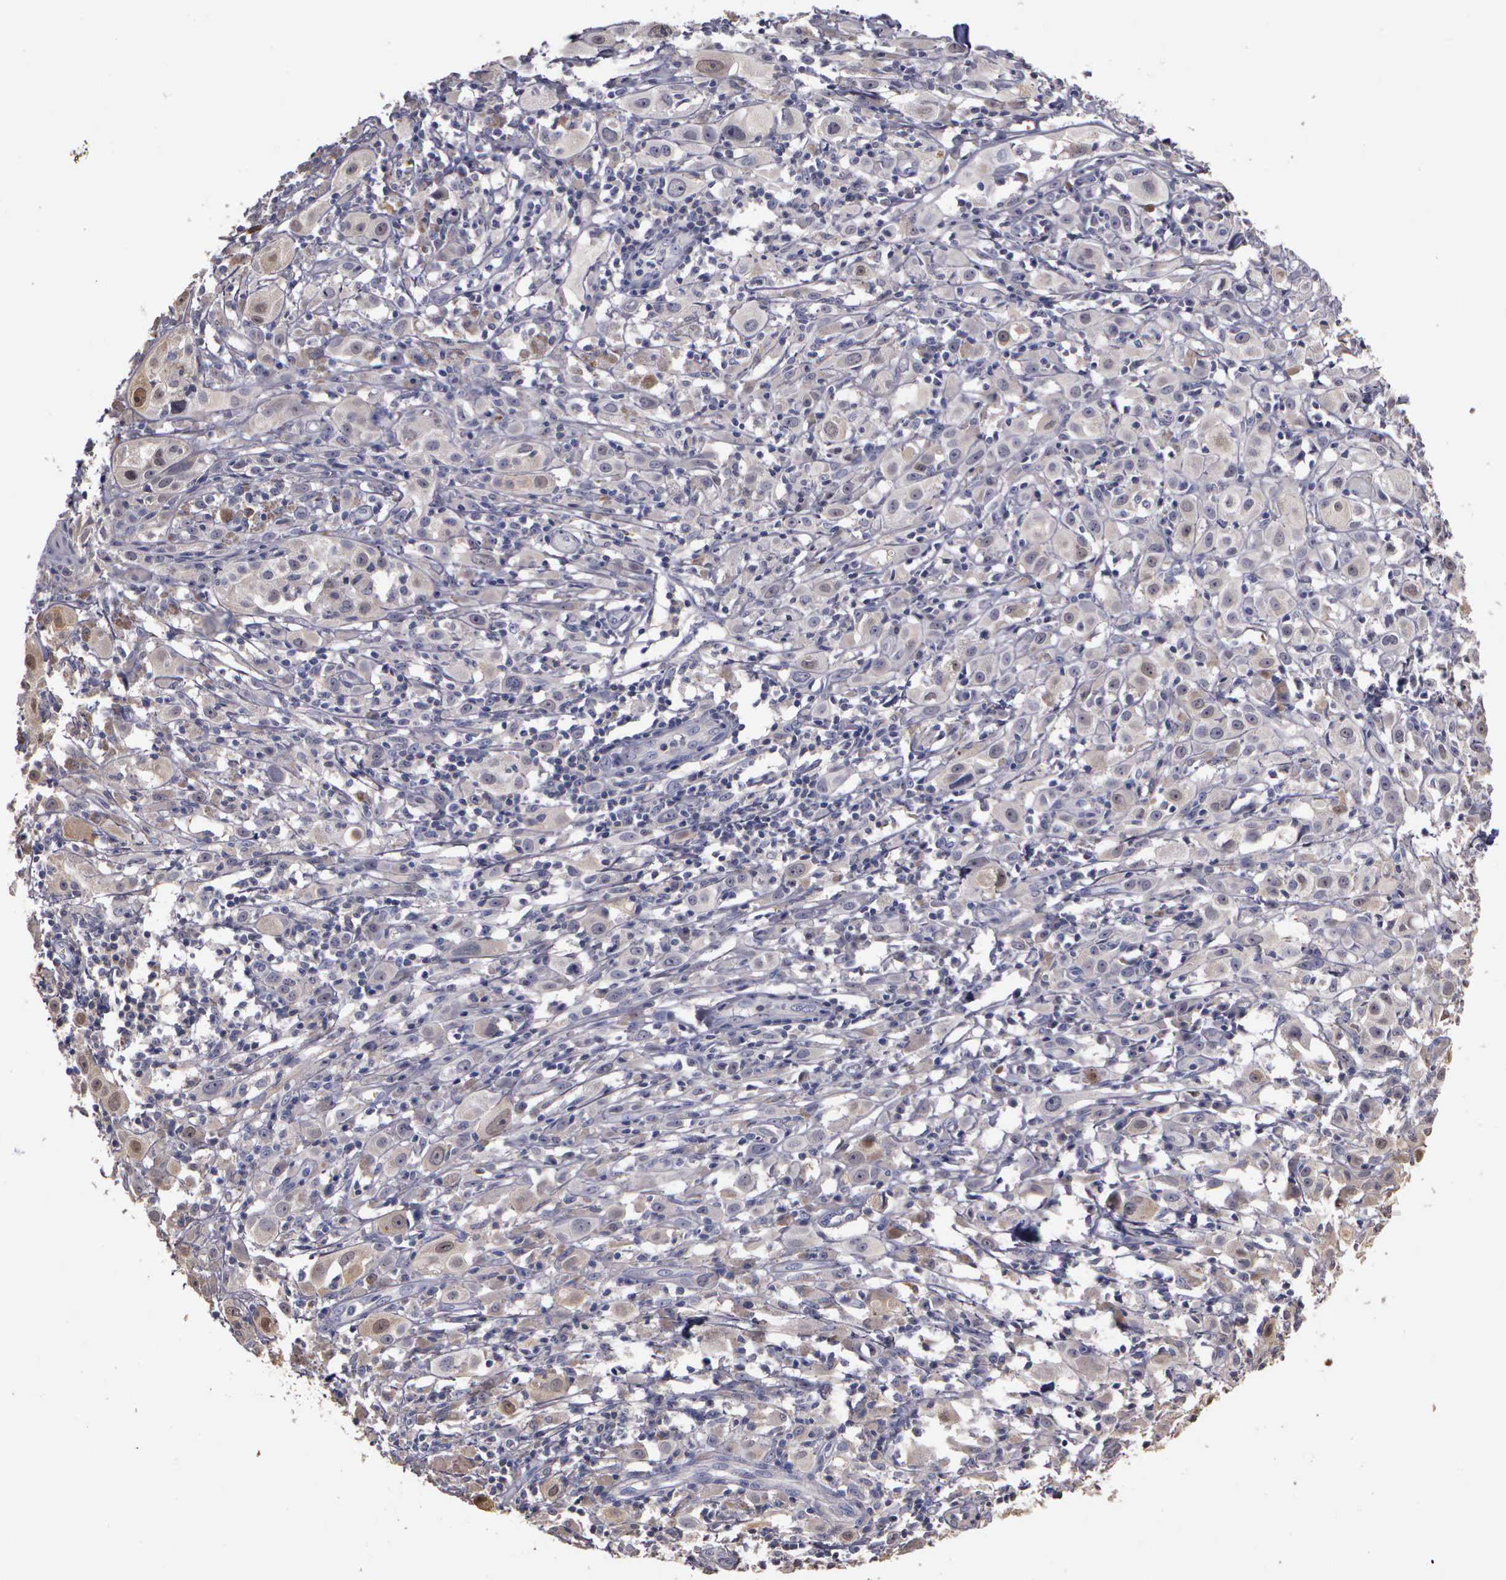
{"staining": {"intensity": "negative", "quantity": "none", "location": "none"}, "tissue": "melanoma", "cell_type": "Tumor cells", "image_type": "cancer", "snomed": [{"axis": "morphology", "description": "Malignant melanoma, NOS"}, {"axis": "topography", "description": "Skin"}], "caption": "This image is of malignant melanoma stained with immunohistochemistry (IHC) to label a protein in brown with the nuclei are counter-stained blue. There is no staining in tumor cells.", "gene": "ENO3", "patient": {"sex": "female", "age": 52}}